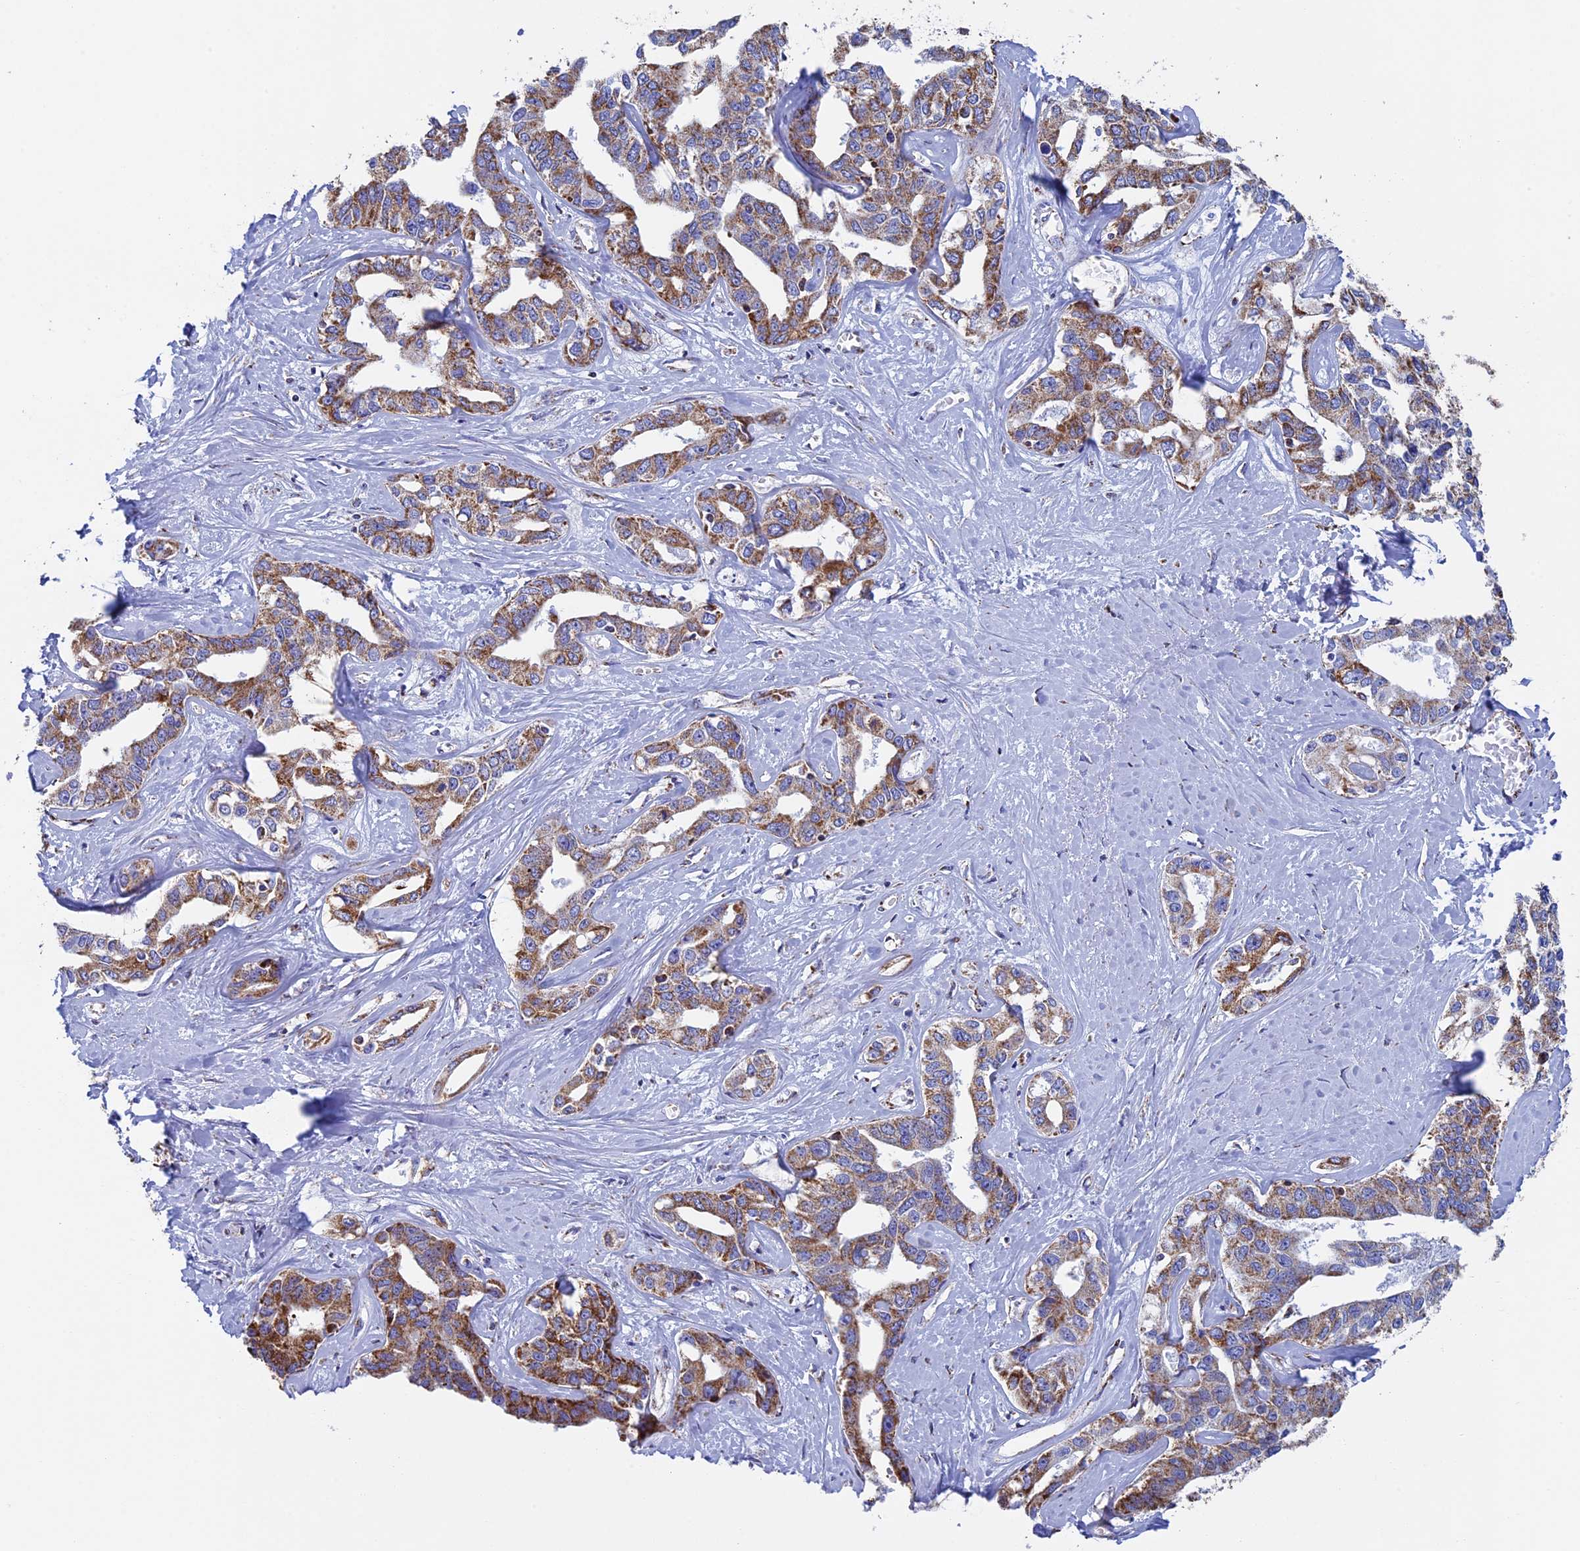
{"staining": {"intensity": "moderate", "quantity": ">75%", "location": "cytoplasmic/membranous"}, "tissue": "liver cancer", "cell_type": "Tumor cells", "image_type": "cancer", "snomed": [{"axis": "morphology", "description": "Cholangiocarcinoma"}, {"axis": "topography", "description": "Liver"}], "caption": "Protein expression by immunohistochemistry shows moderate cytoplasmic/membranous positivity in approximately >75% of tumor cells in cholangiocarcinoma (liver).", "gene": "UQCRFS1", "patient": {"sex": "male", "age": 59}}